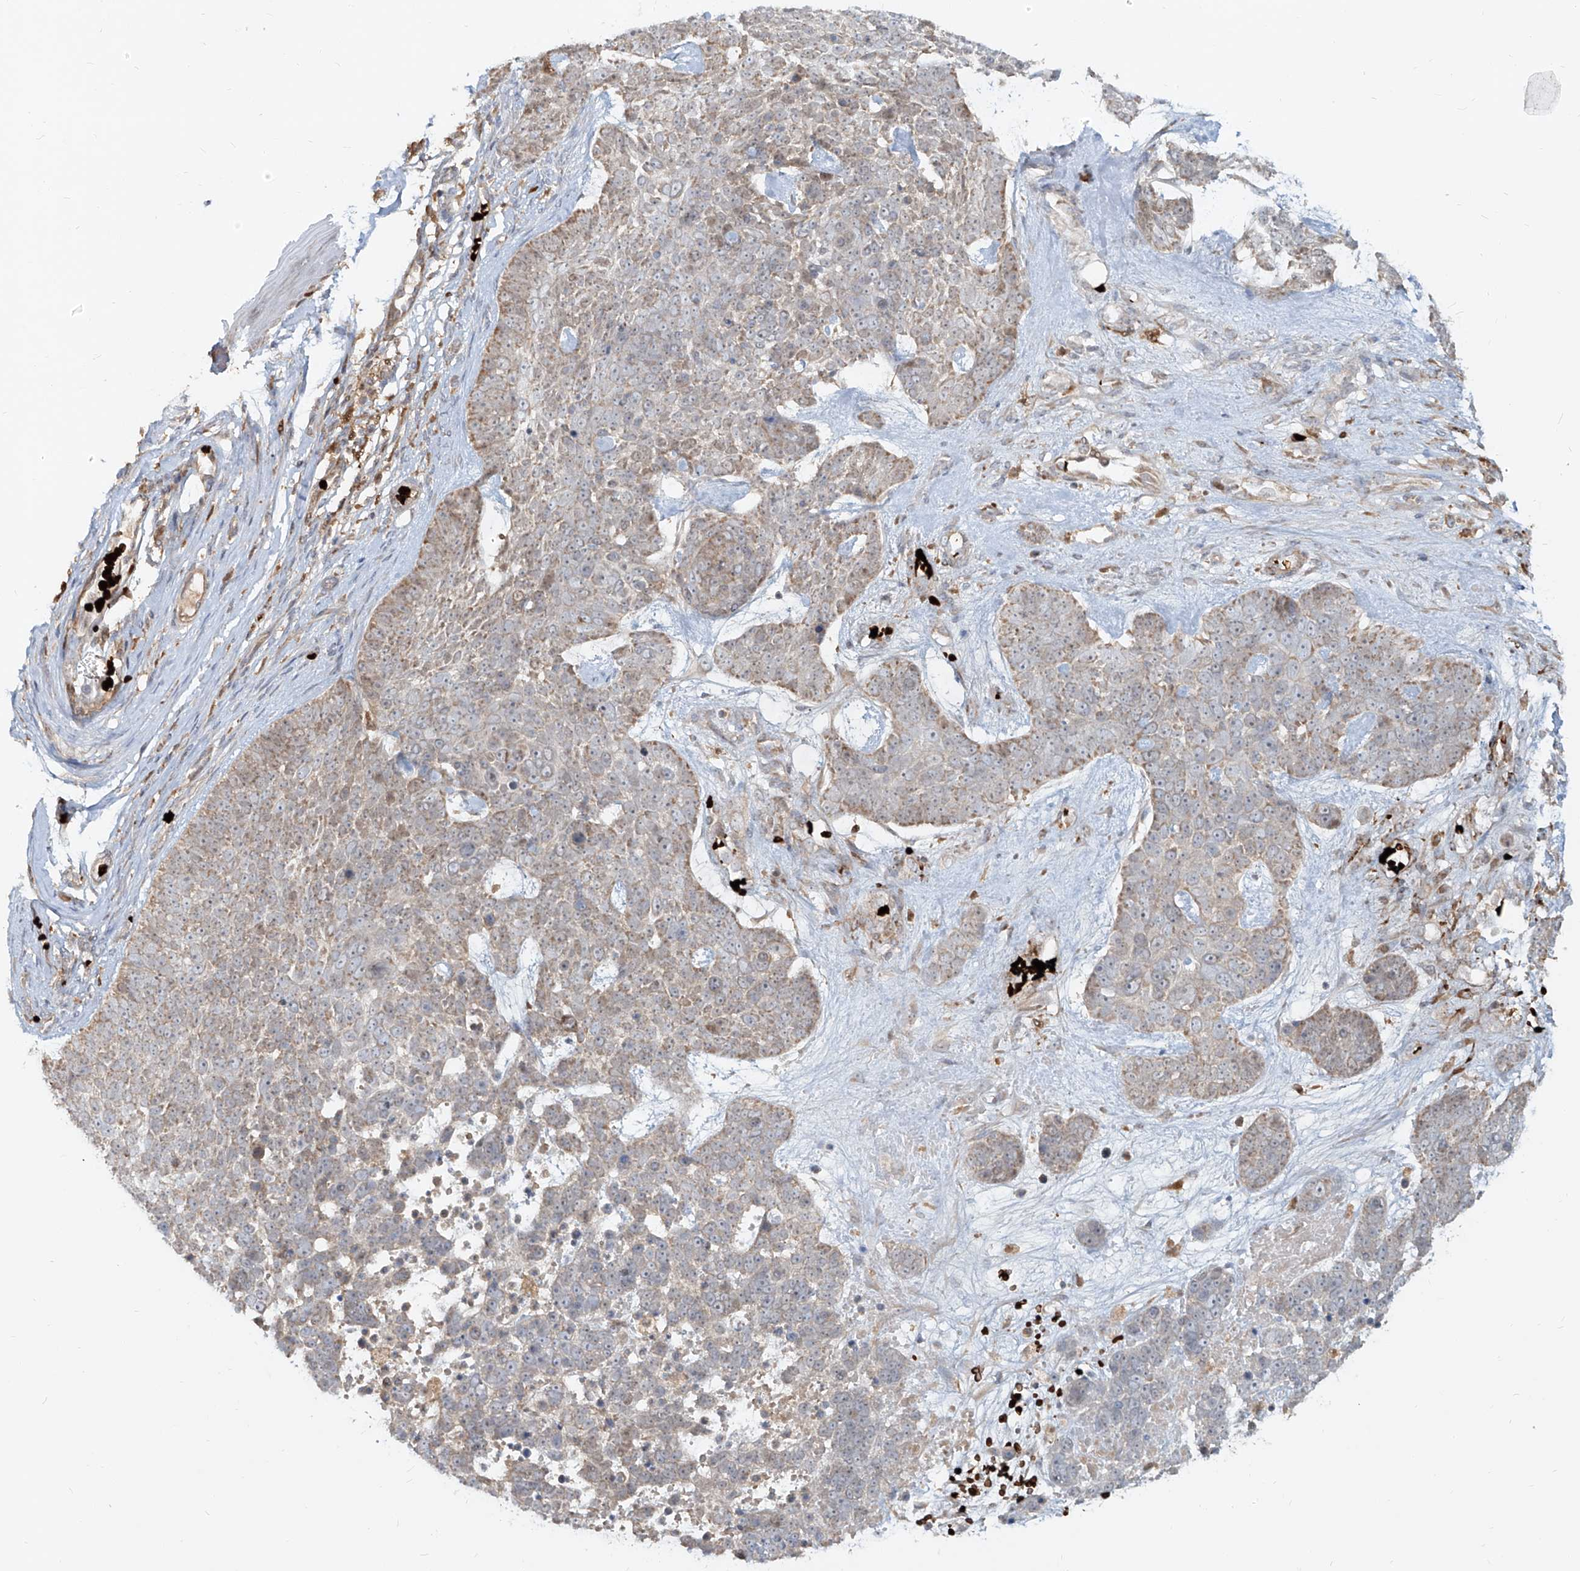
{"staining": {"intensity": "weak", "quantity": "<25%", "location": "nuclear"}, "tissue": "skin cancer", "cell_type": "Tumor cells", "image_type": "cancer", "snomed": [{"axis": "morphology", "description": "Basal cell carcinoma"}, {"axis": "topography", "description": "Skin"}], "caption": "The micrograph exhibits no significant expression in tumor cells of skin cancer (basal cell carcinoma).", "gene": "FGD2", "patient": {"sex": "female", "age": 81}}